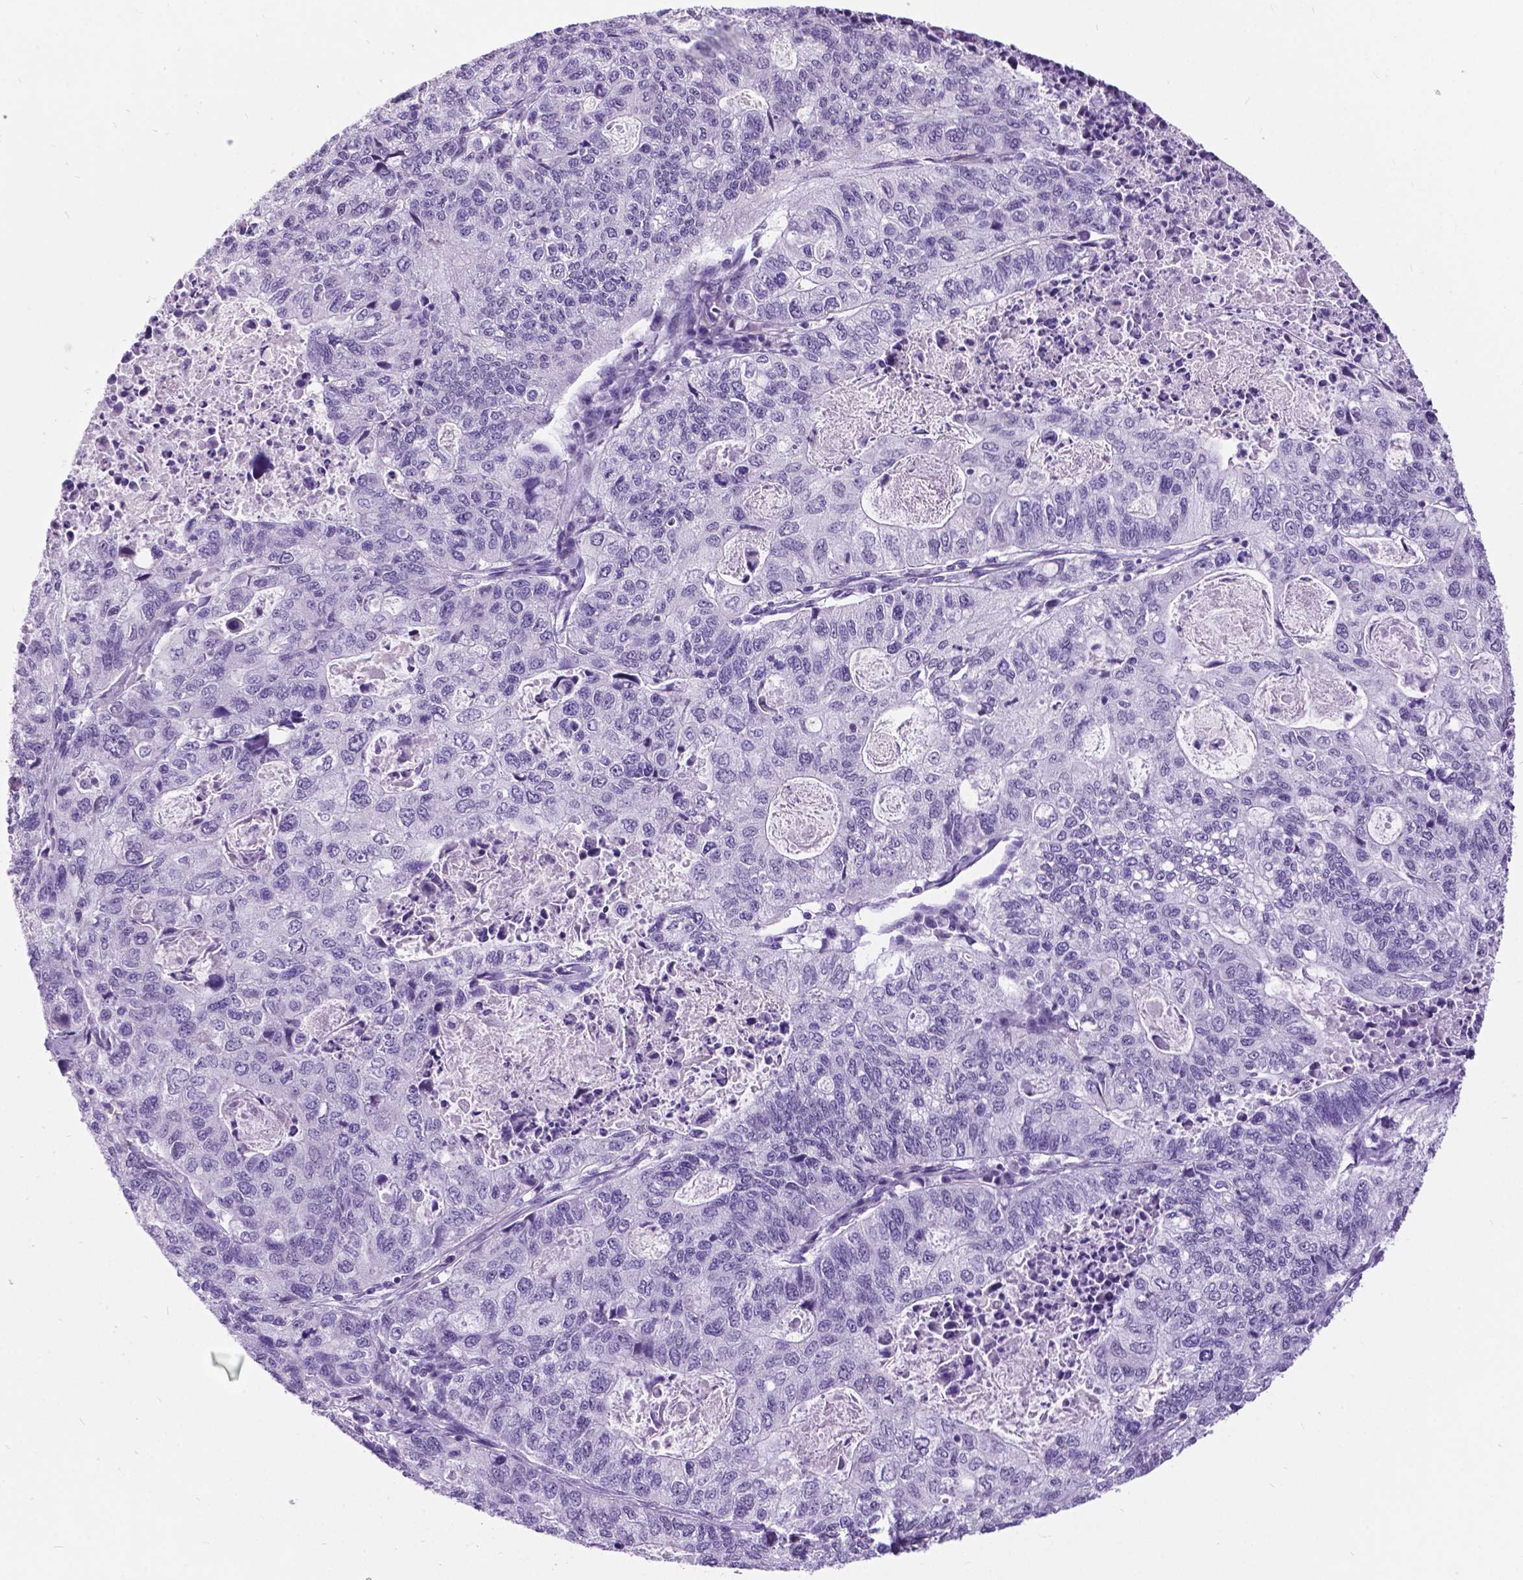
{"staining": {"intensity": "negative", "quantity": "none", "location": "none"}, "tissue": "stomach cancer", "cell_type": "Tumor cells", "image_type": "cancer", "snomed": [{"axis": "morphology", "description": "Adenocarcinoma, NOS"}, {"axis": "topography", "description": "Stomach, upper"}], "caption": "High magnification brightfield microscopy of adenocarcinoma (stomach) stained with DAB (3,3'-diaminobenzidine) (brown) and counterstained with hematoxylin (blue): tumor cells show no significant expression. (DAB immunohistochemistry (IHC) visualized using brightfield microscopy, high magnification).", "gene": "DPF3", "patient": {"sex": "female", "age": 67}}